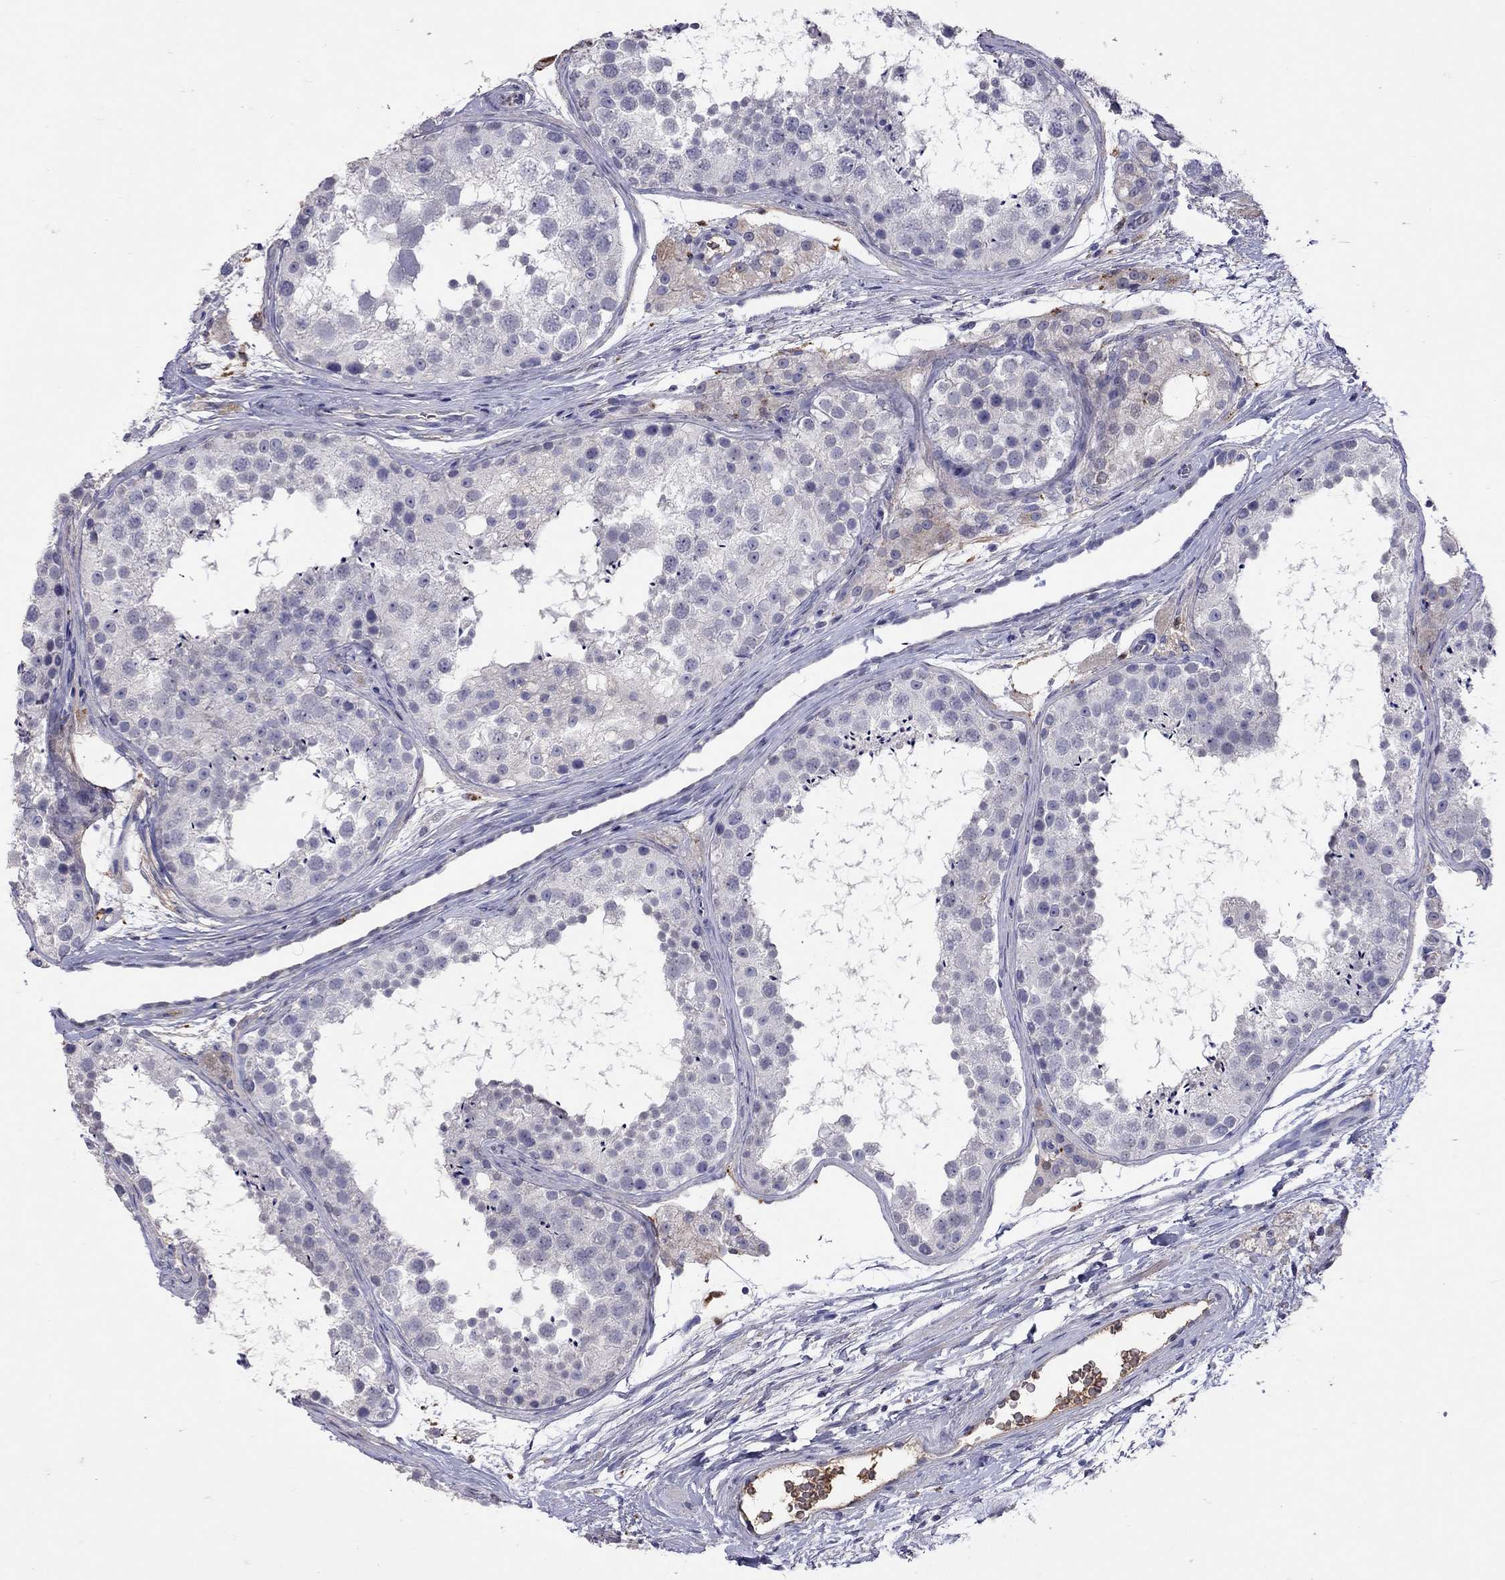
{"staining": {"intensity": "moderate", "quantity": "<25%", "location": "nuclear"}, "tissue": "testis", "cell_type": "Cells in seminiferous ducts", "image_type": "normal", "snomed": [{"axis": "morphology", "description": "Normal tissue, NOS"}, {"axis": "topography", "description": "Testis"}], "caption": "About <25% of cells in seminiferous ducts in unremarkable testis show moderate nuclear protein expression as visualized by brown immunohistochemical staining.", "gene": "SERPINA3", "patient": {"sex": "male", "age": 41}}